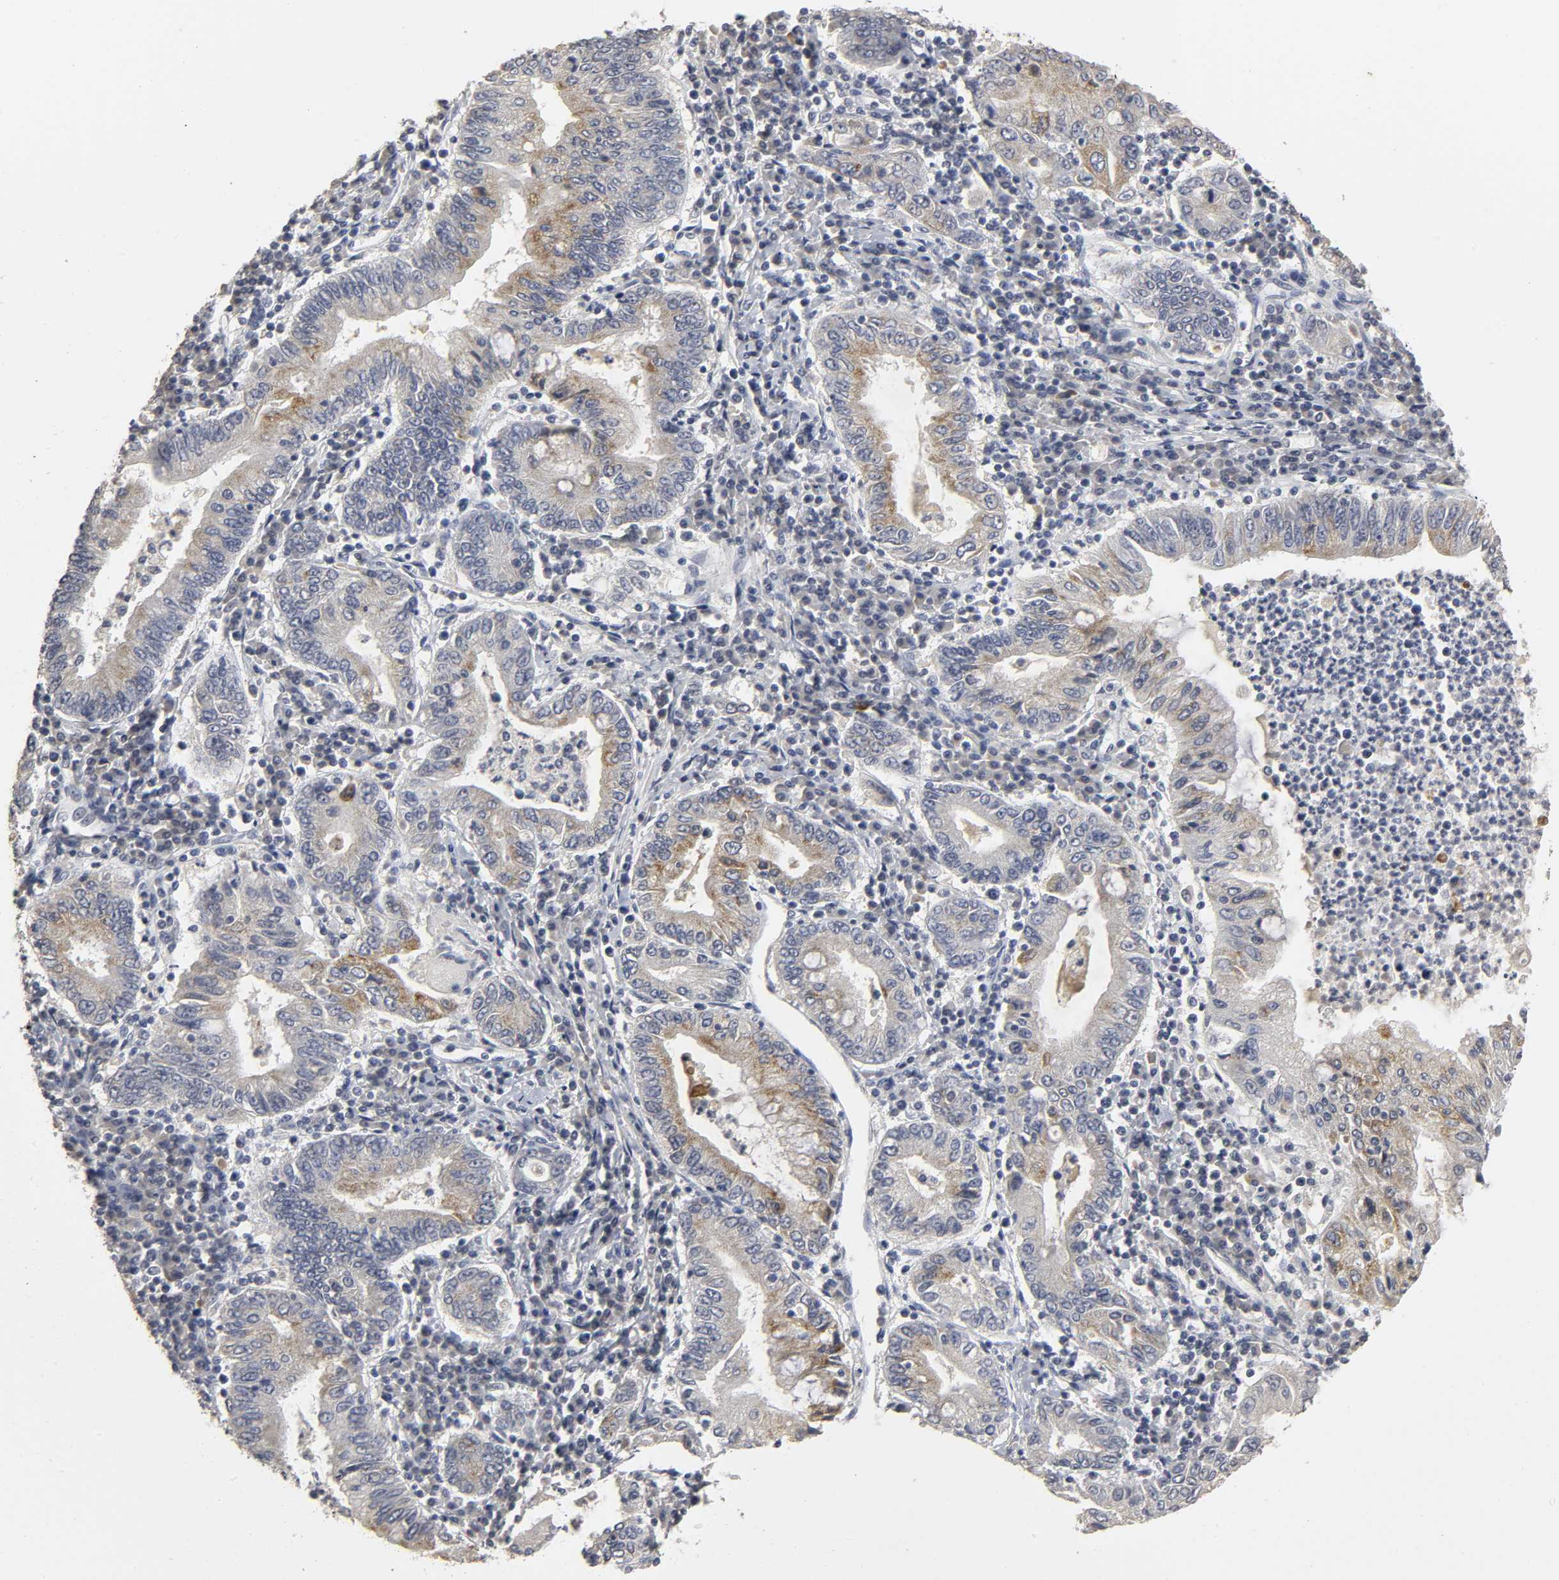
{"staining": {"intensity": "moderate", "quantity": "25%-75%", "location": "cytoplasmic/membranous"}, "tissue": "stomach cancer", "cell_type": "Tumor cells", "image_type": "cancer", "snomed": [{"axis": "morphology", "description": "Normal tissue, NOS"}, {"axis": "morphology", "description": "Adenocarcinoma, NOS"}, {"axis": "topography", "description": "Esophagus"}, {"axis": "topography", "description": "Stomach, upper"}, {"axis": "topography", "description": "Peripheral nerve tissue"}], "caption": "Tumor cells demonstrate medium levels of moderate cytoplasmic/membranous positivity in about 25%-75% of cells in stomach cancer (adenocarcinoma). Immunohistochemistry stains the protein in brown and the nuclei are stained blue.", "gene": "TCAP", "patient": {"sex": "male", "age": 62}}